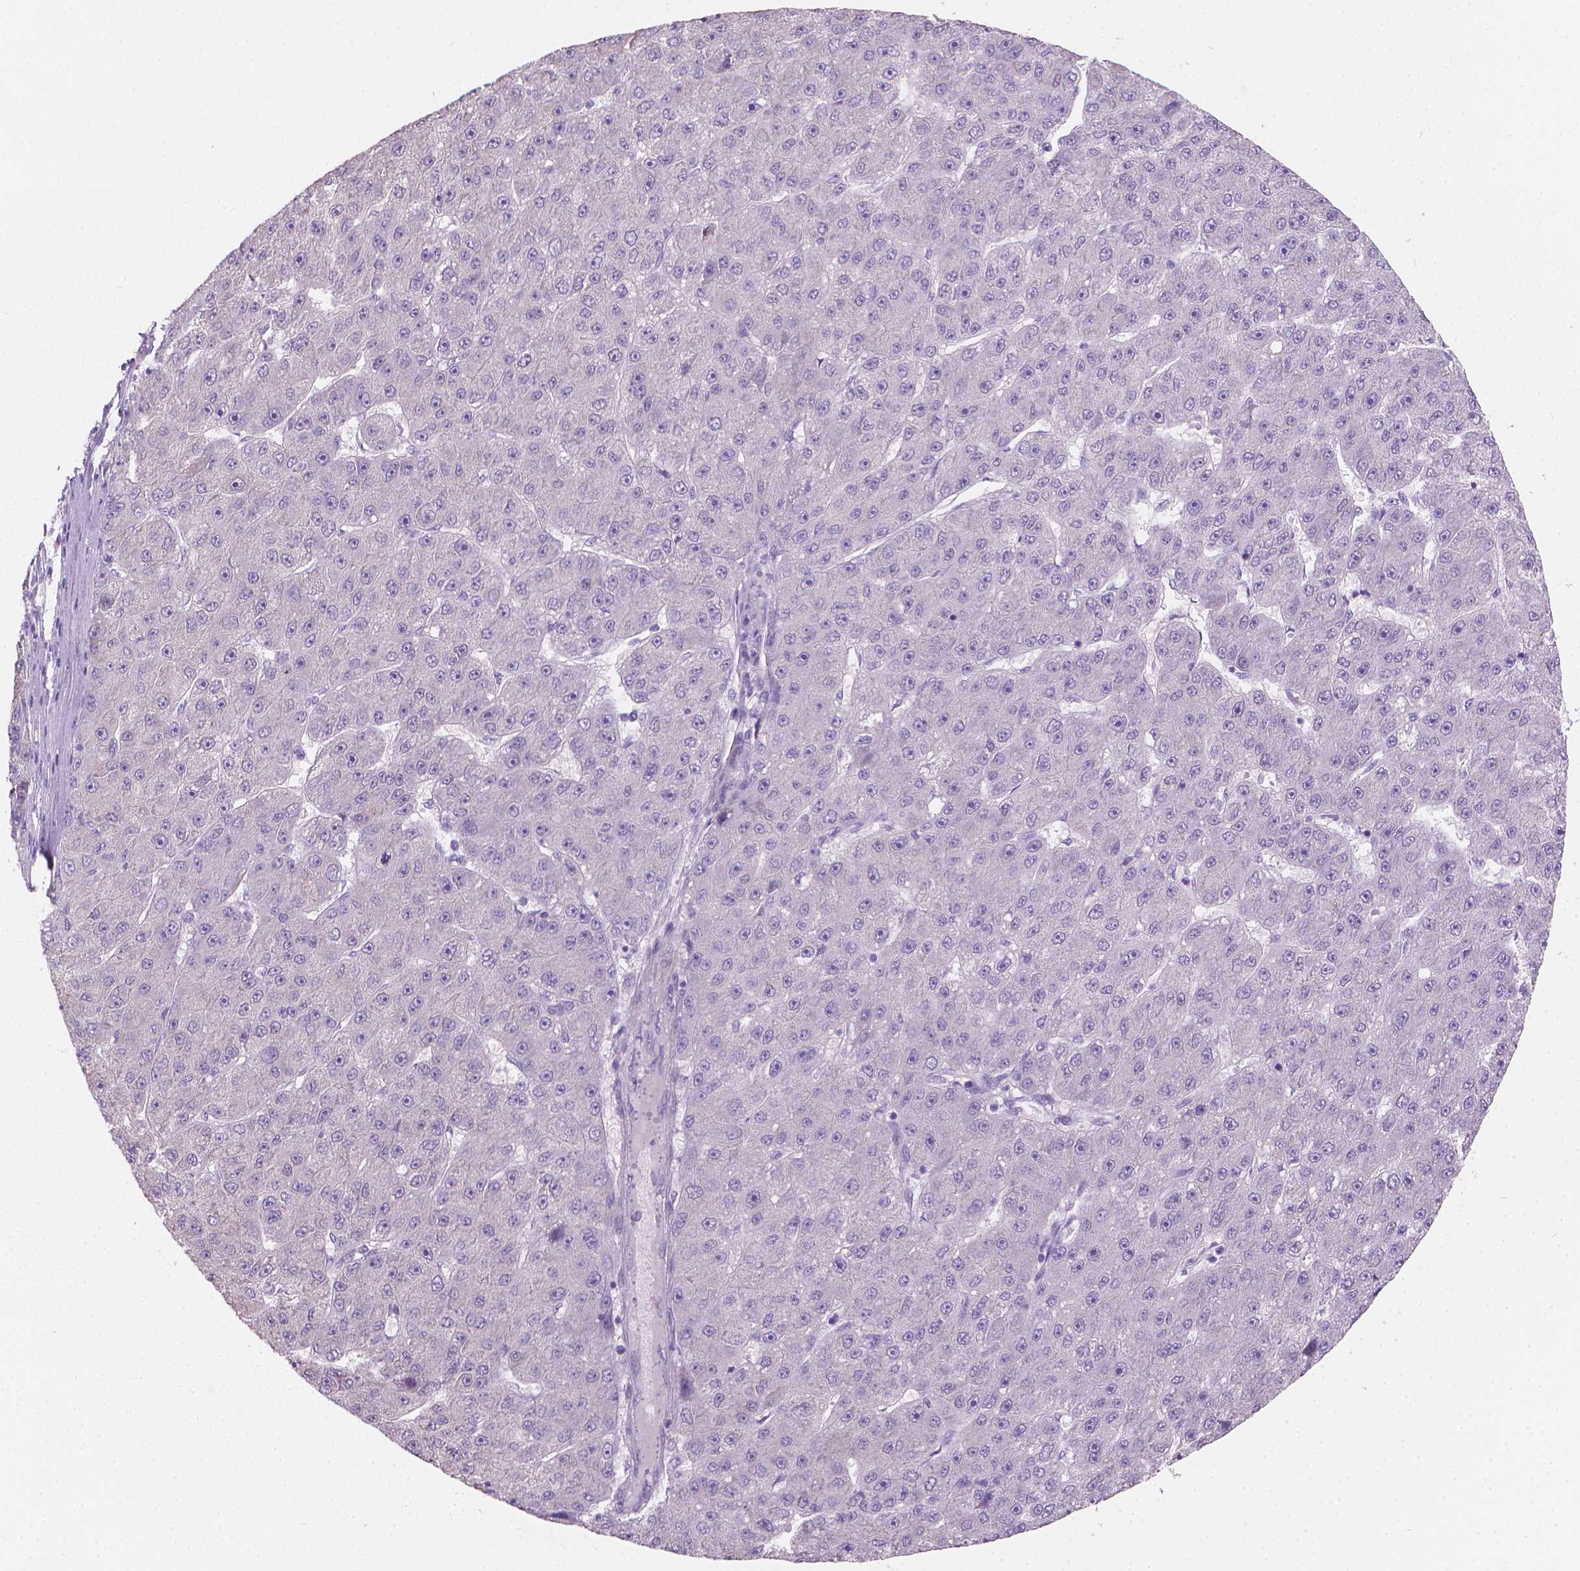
{"staining": {"intensity": "negative", "quantity": "none", "location": "none"}, "tissue": "liver cancer", "cell_type": "Tumor cells", "image_type": "cancer", "snomed": [{"axis": "morphology", "description": "Carcinoma, Hepatocellular, NOS"}, {"axis": "topography", "description": "Liver"}], "caption": "An image of liver cancer stained for a protein exhibits no brown staining in tumor cells. Nuclei are stained in blue.", "gene": "GSDMA", "patient": {"sex": "male", "age": 67}}